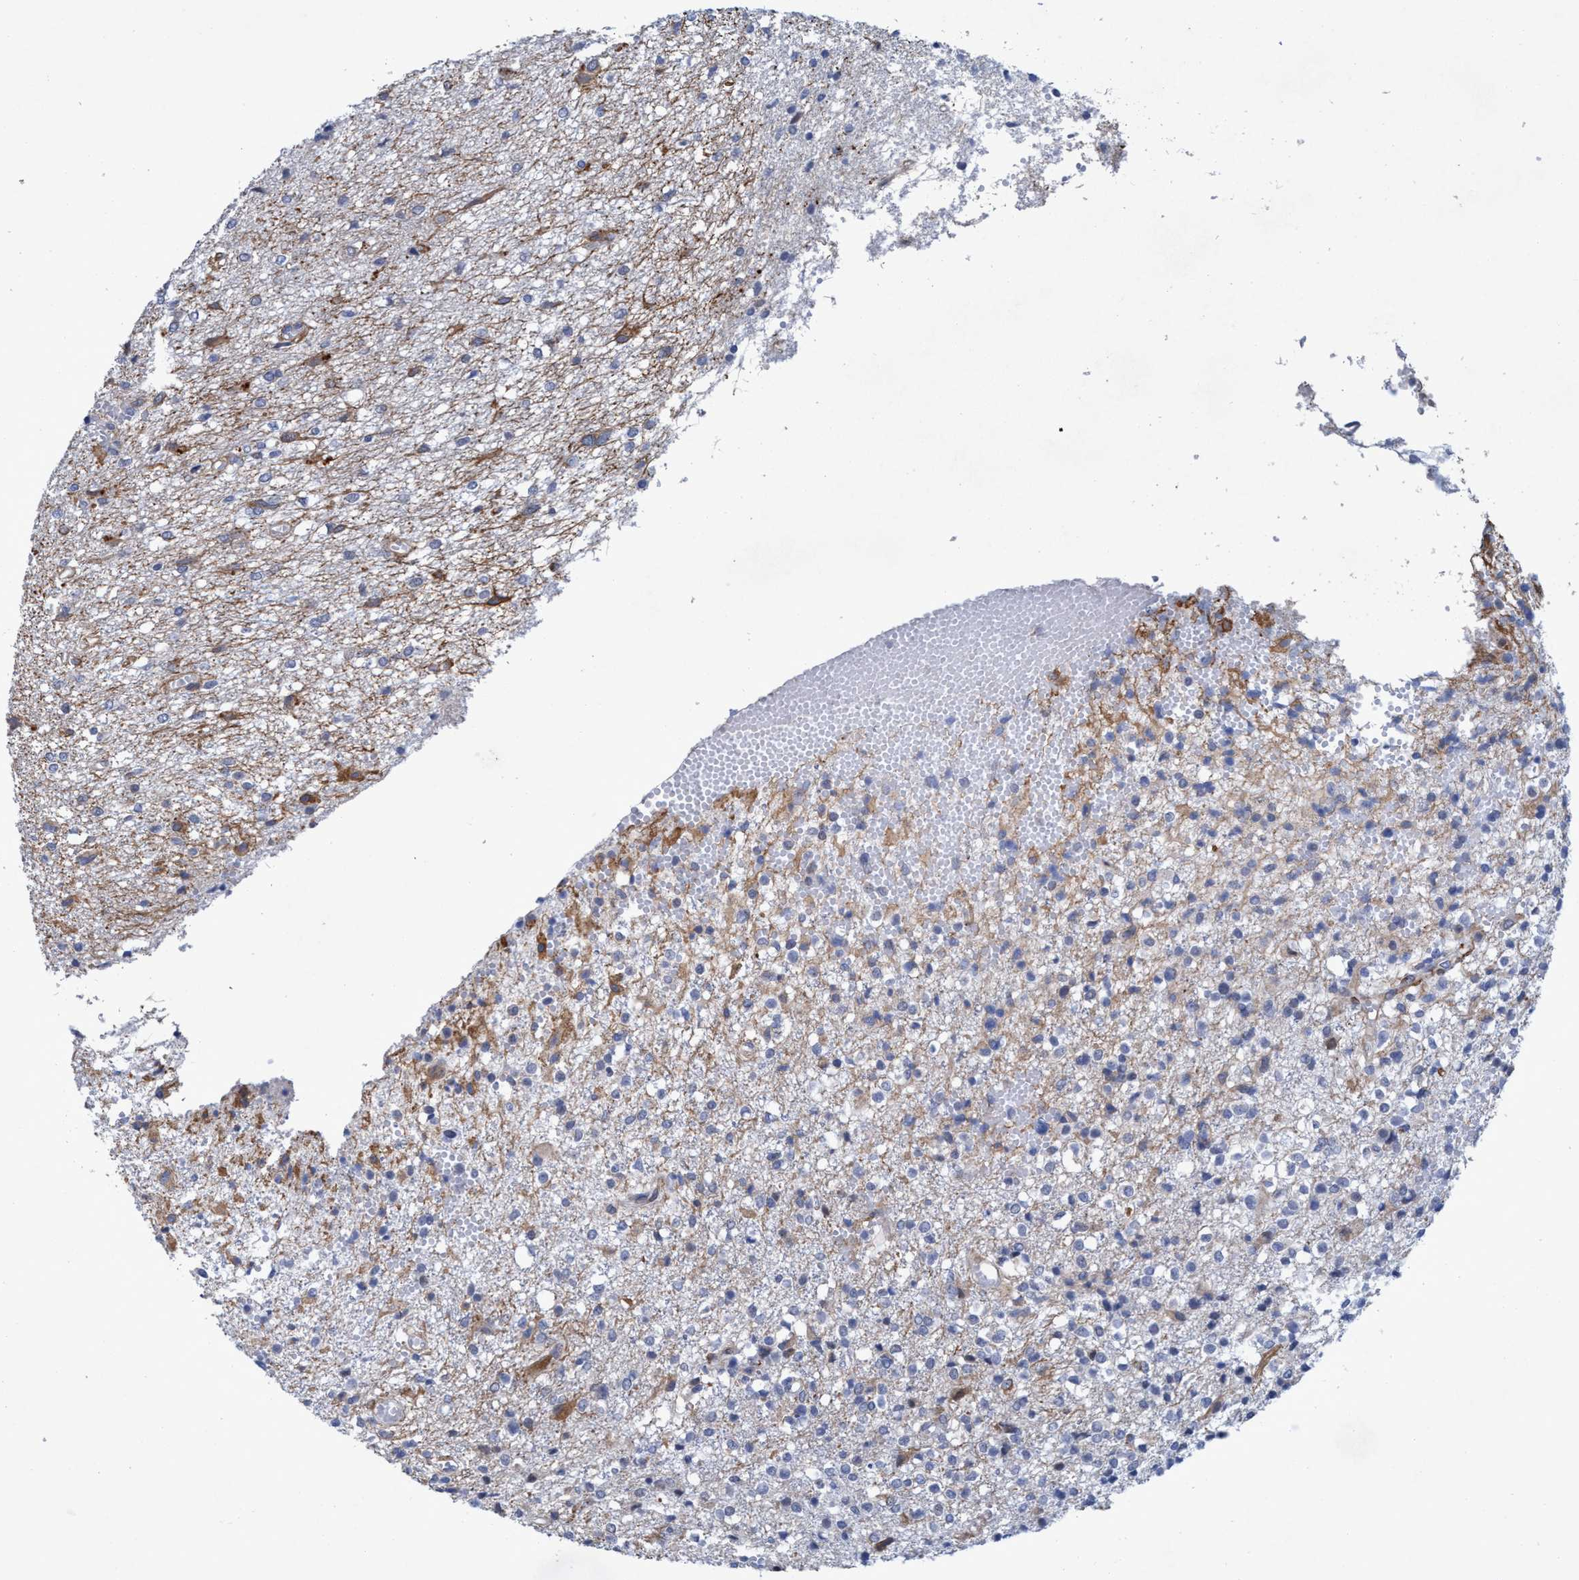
{"staining": {"intensity": "weak", "quantity": "<25%", "location": "cytoplasmic/membranous"}, "tissue": "glioma", "cell_type": "Tumor cells", "image_type": "cancer", "snomed": [{"axis": "morphology", "description": "Glioma, malignant, High grade"}, {"axis": "topography", "description": "Brain"}], "caption": "Protein analysis of malignant glioma (high-grade) shows no significant expression in tumor cells.", "gene": "SLC43A2", "patient": {"sex": "female", "age": 59}}